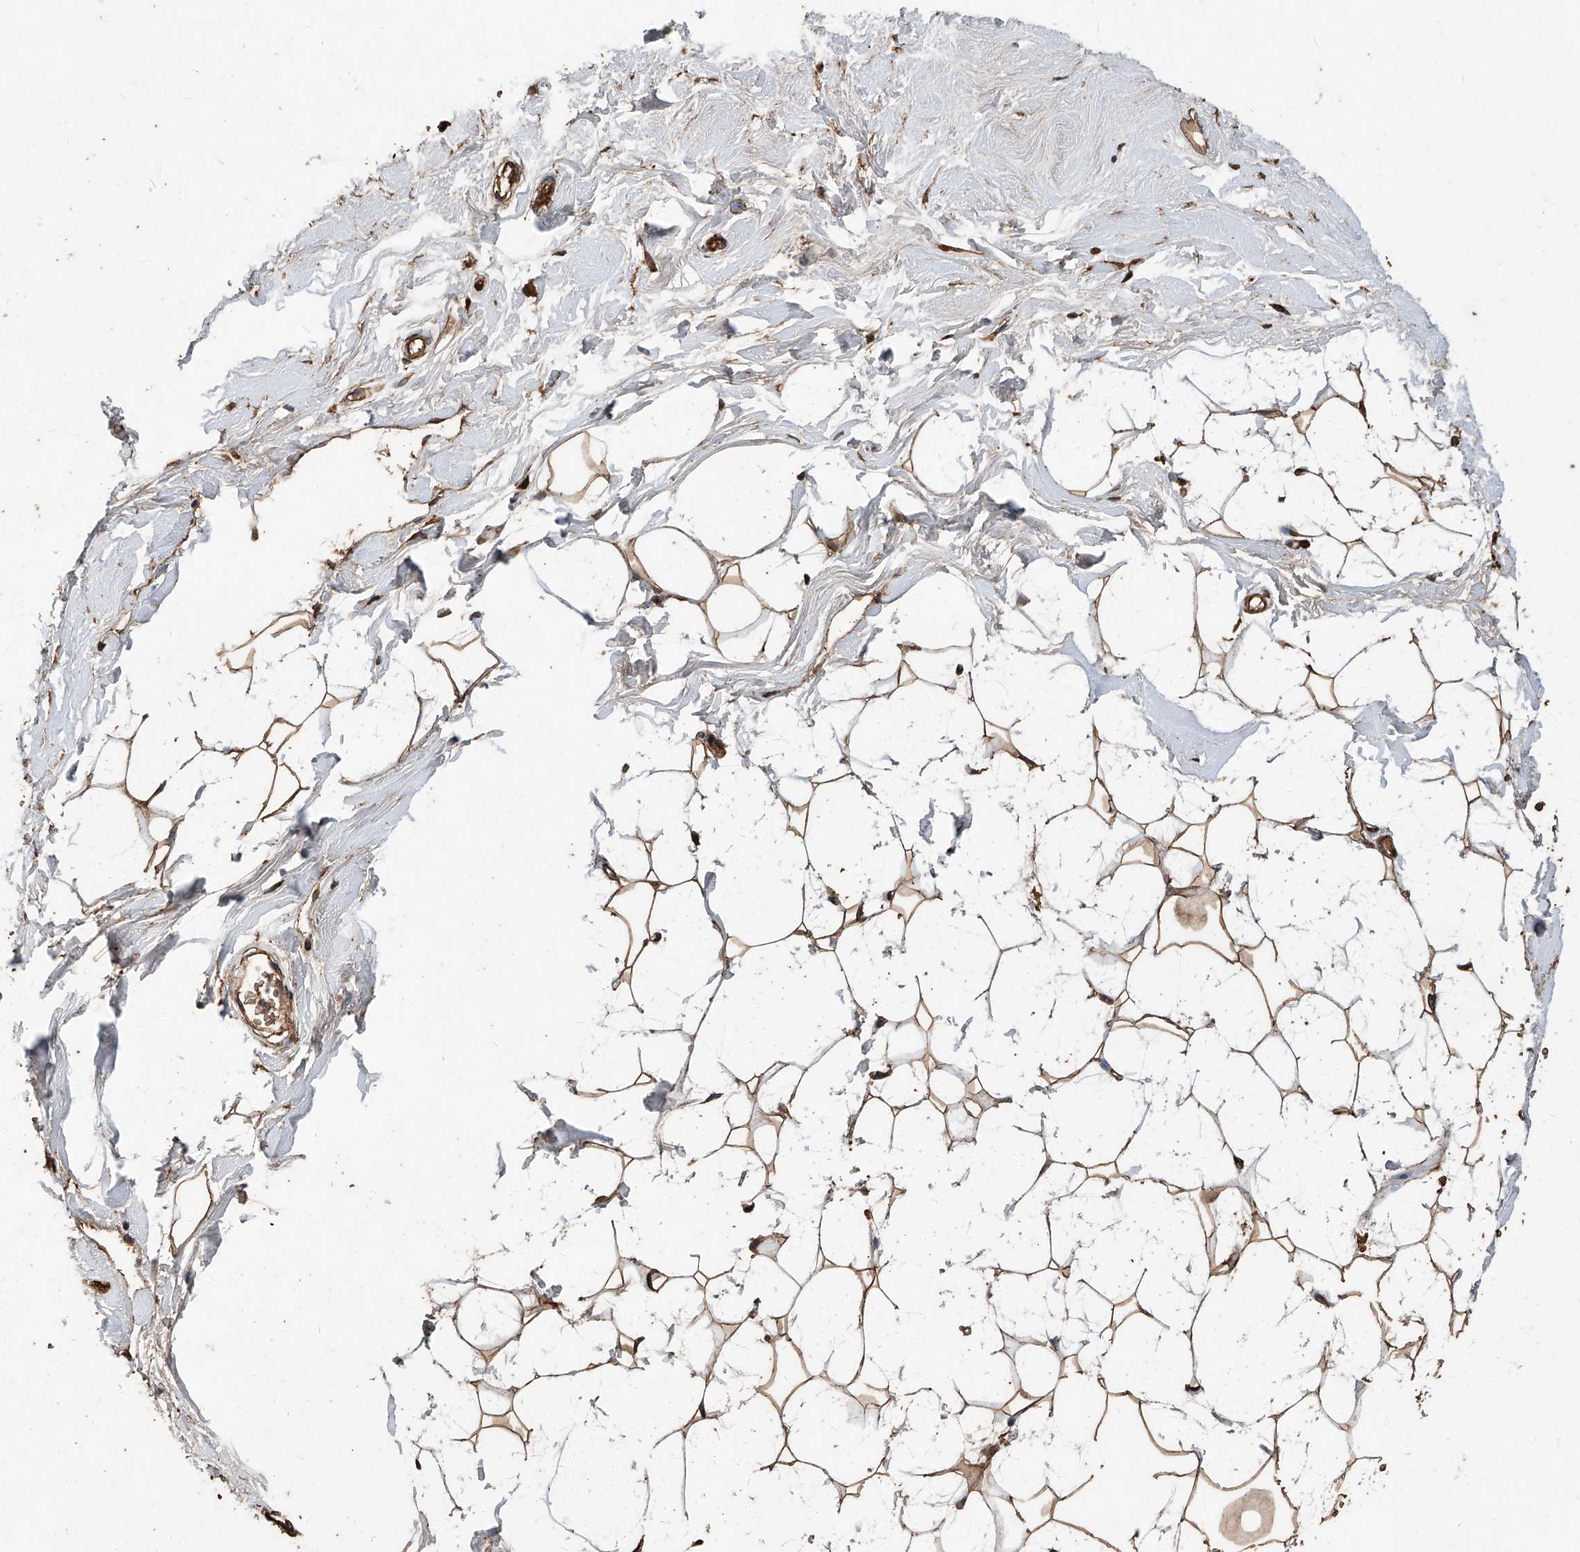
{"staining": {"intensity": "moderate", "quantity": ">75%", "location": "cytoplasmic/membranous"}, "tissue": "breast", "cell_type": "Adipocytes", "image_type": "normal", "snomed": [{"axis": "morphology", "description": "Normal tissue, NOS"}, {"axis": "topography", "description": "Breast"}], "caption": "Brown immunohistochemical staining in normal breast exhibits moderate cytoplasmic/membranous expression in about >75% of adipocytes.", "gene": "UCP2", "patient": {"sex": "female", "age": 26}}